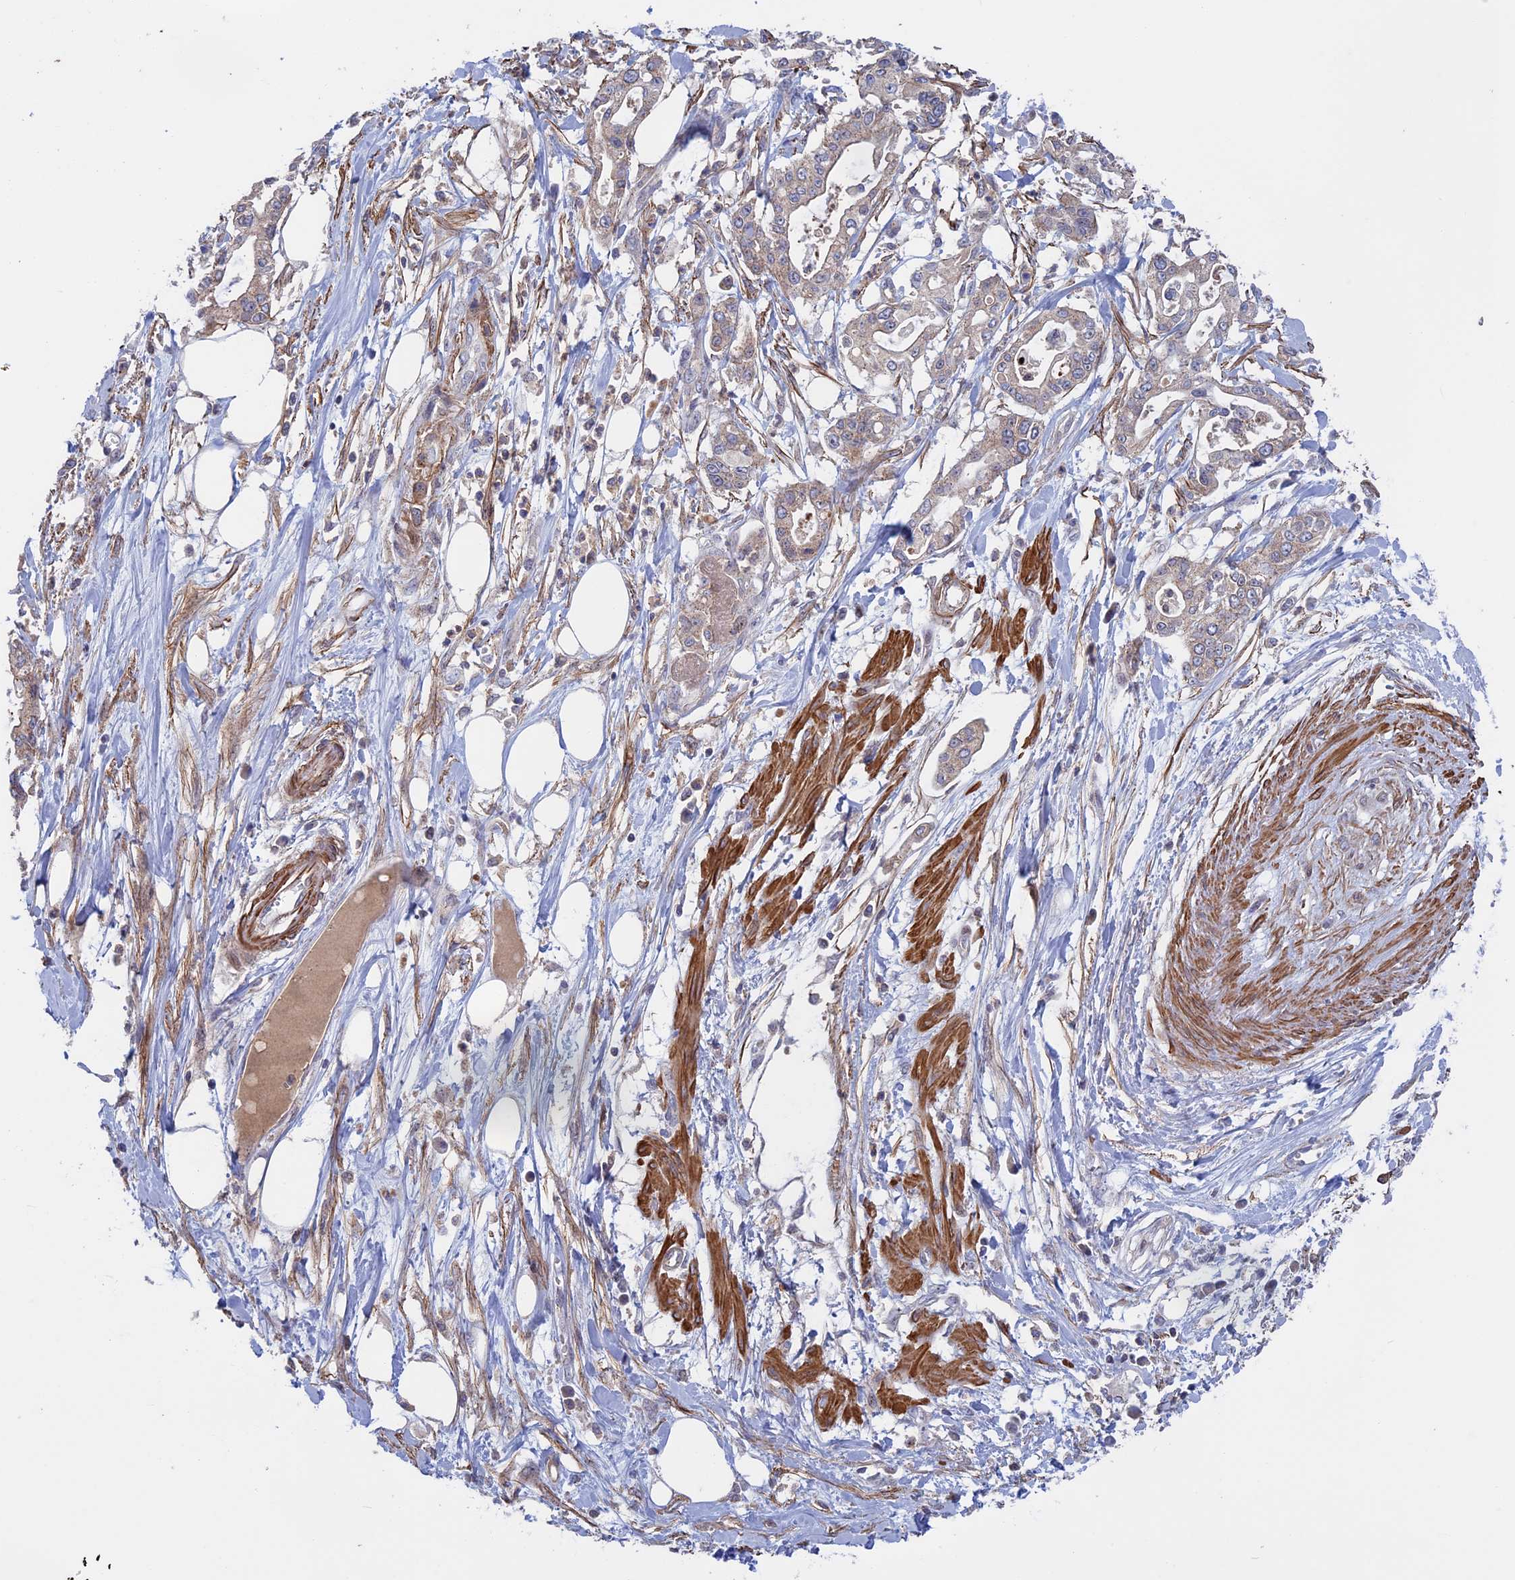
{"staining": {"intensity": "weak", "quantity": "<25%", "location": "cytoplasmic/membranous"}, "tissue": "pancreatic cancer", "cell_type": "Tumor cells", "image_type": "cancer", "snomed": [{"axis": "morphology", "description": "Adenocarcinoma, NOS"}, {"axis": "topography", "description": "Pancreas"}], "caption": "Immunohistochemistry histopathology image of neoplastic tissue: human pancreatic cancer stained with DAB displays no significant protein staining in tumor cells.", "gene": "LYPD5", "patient": {"sex": "male", "age": 68}}